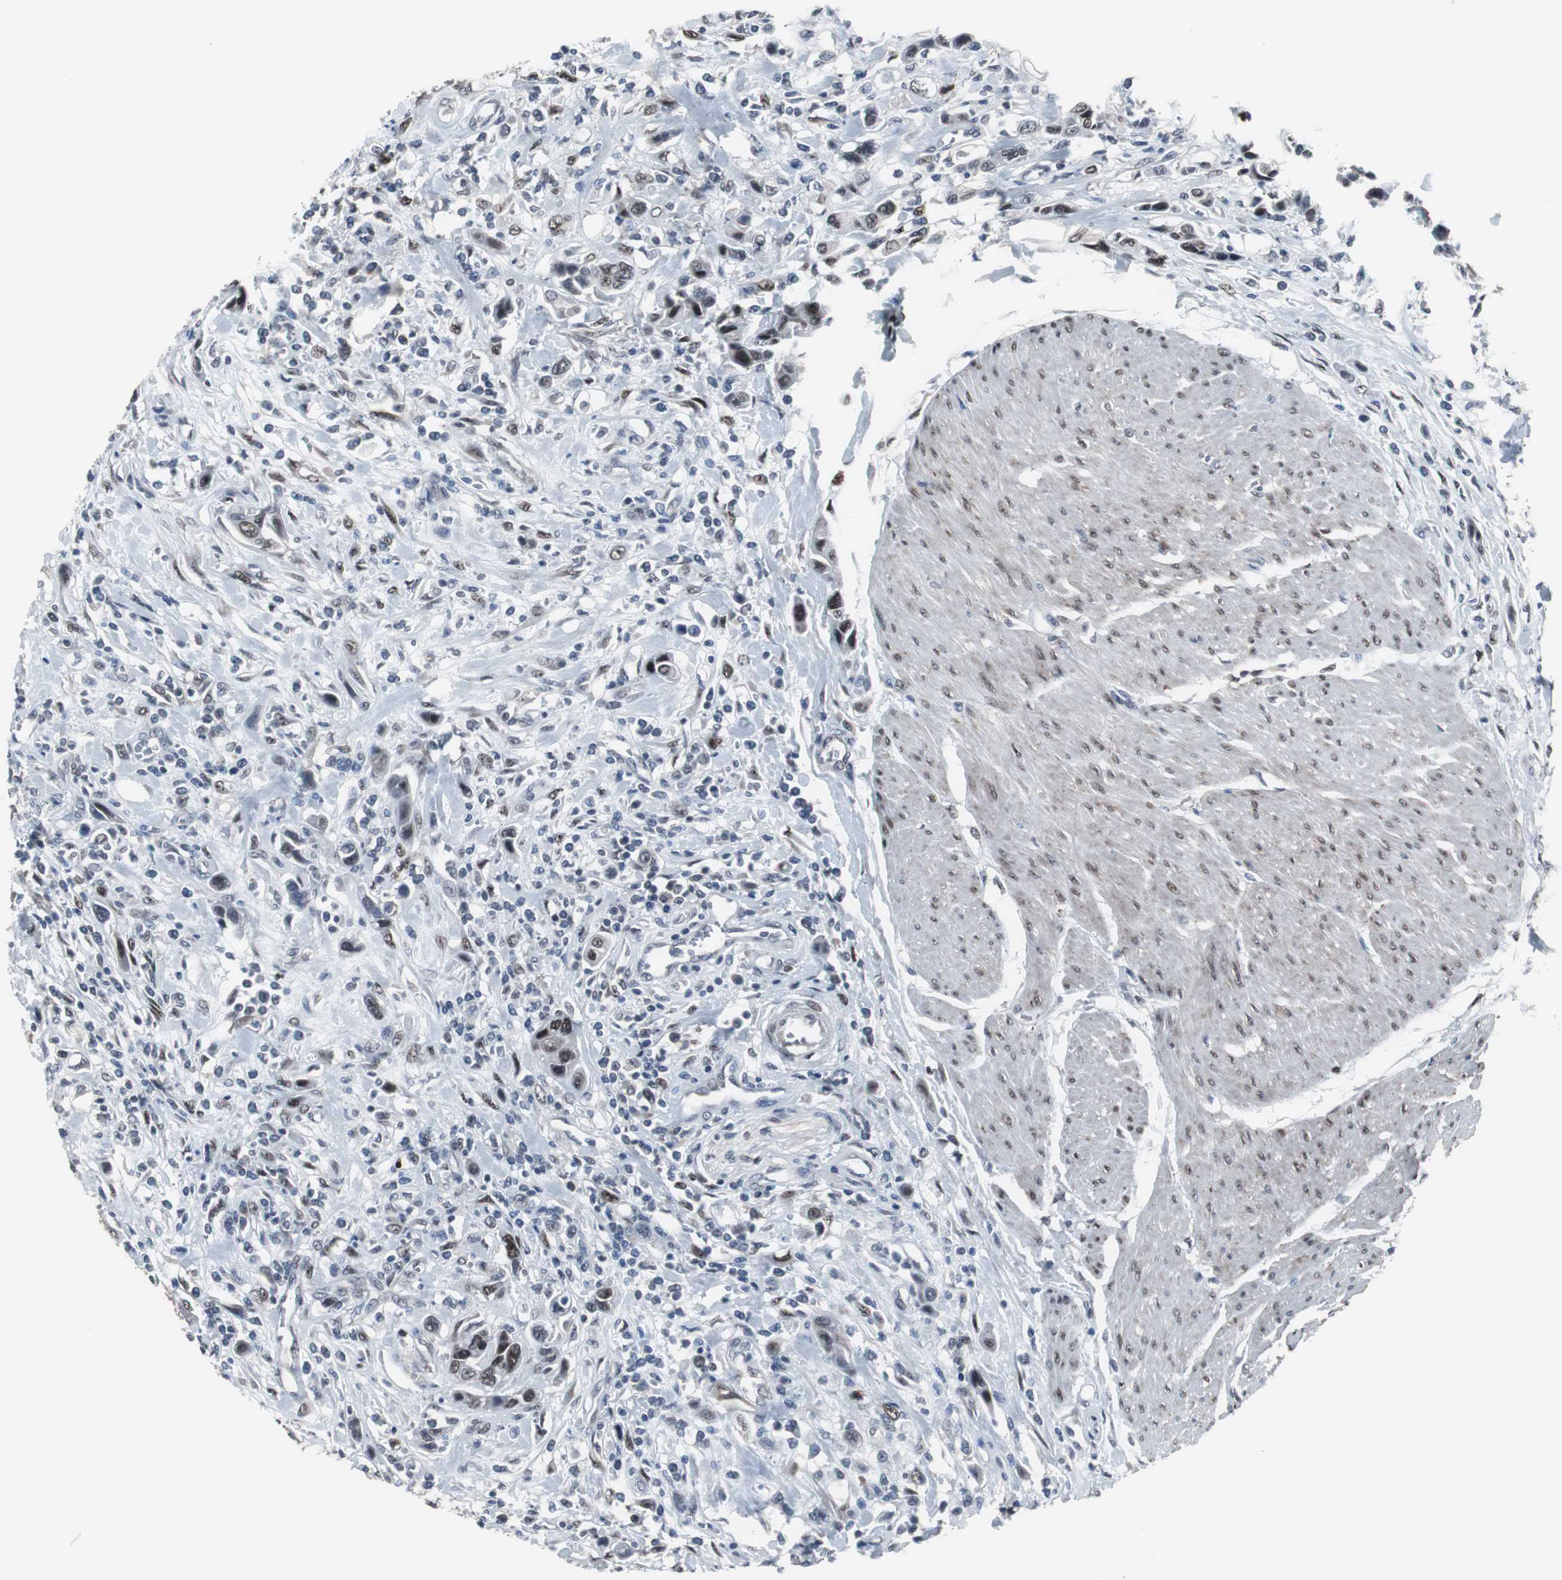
{"staining": {"intensity": "strong", "quantity": ">75%", "location": "nuclear"}, "tissue": "urothelial cancer", "cell_type": "Tumor cells", "image_type": "cancer", "snomed": [{"axis": "morphology", "description": "Urothelial carcinoma, High grade"}, {"axis": "topography", "description": "Urinary bladder"}], "caption": "High-power microscopy captured an immunohistochemistry micrograph of urothelial cancer, revealing strong nuclear staining in approximately >75% of tumor cells.", "gene": "FOXP4", "patient": {"sex": "male", "age": 50}}